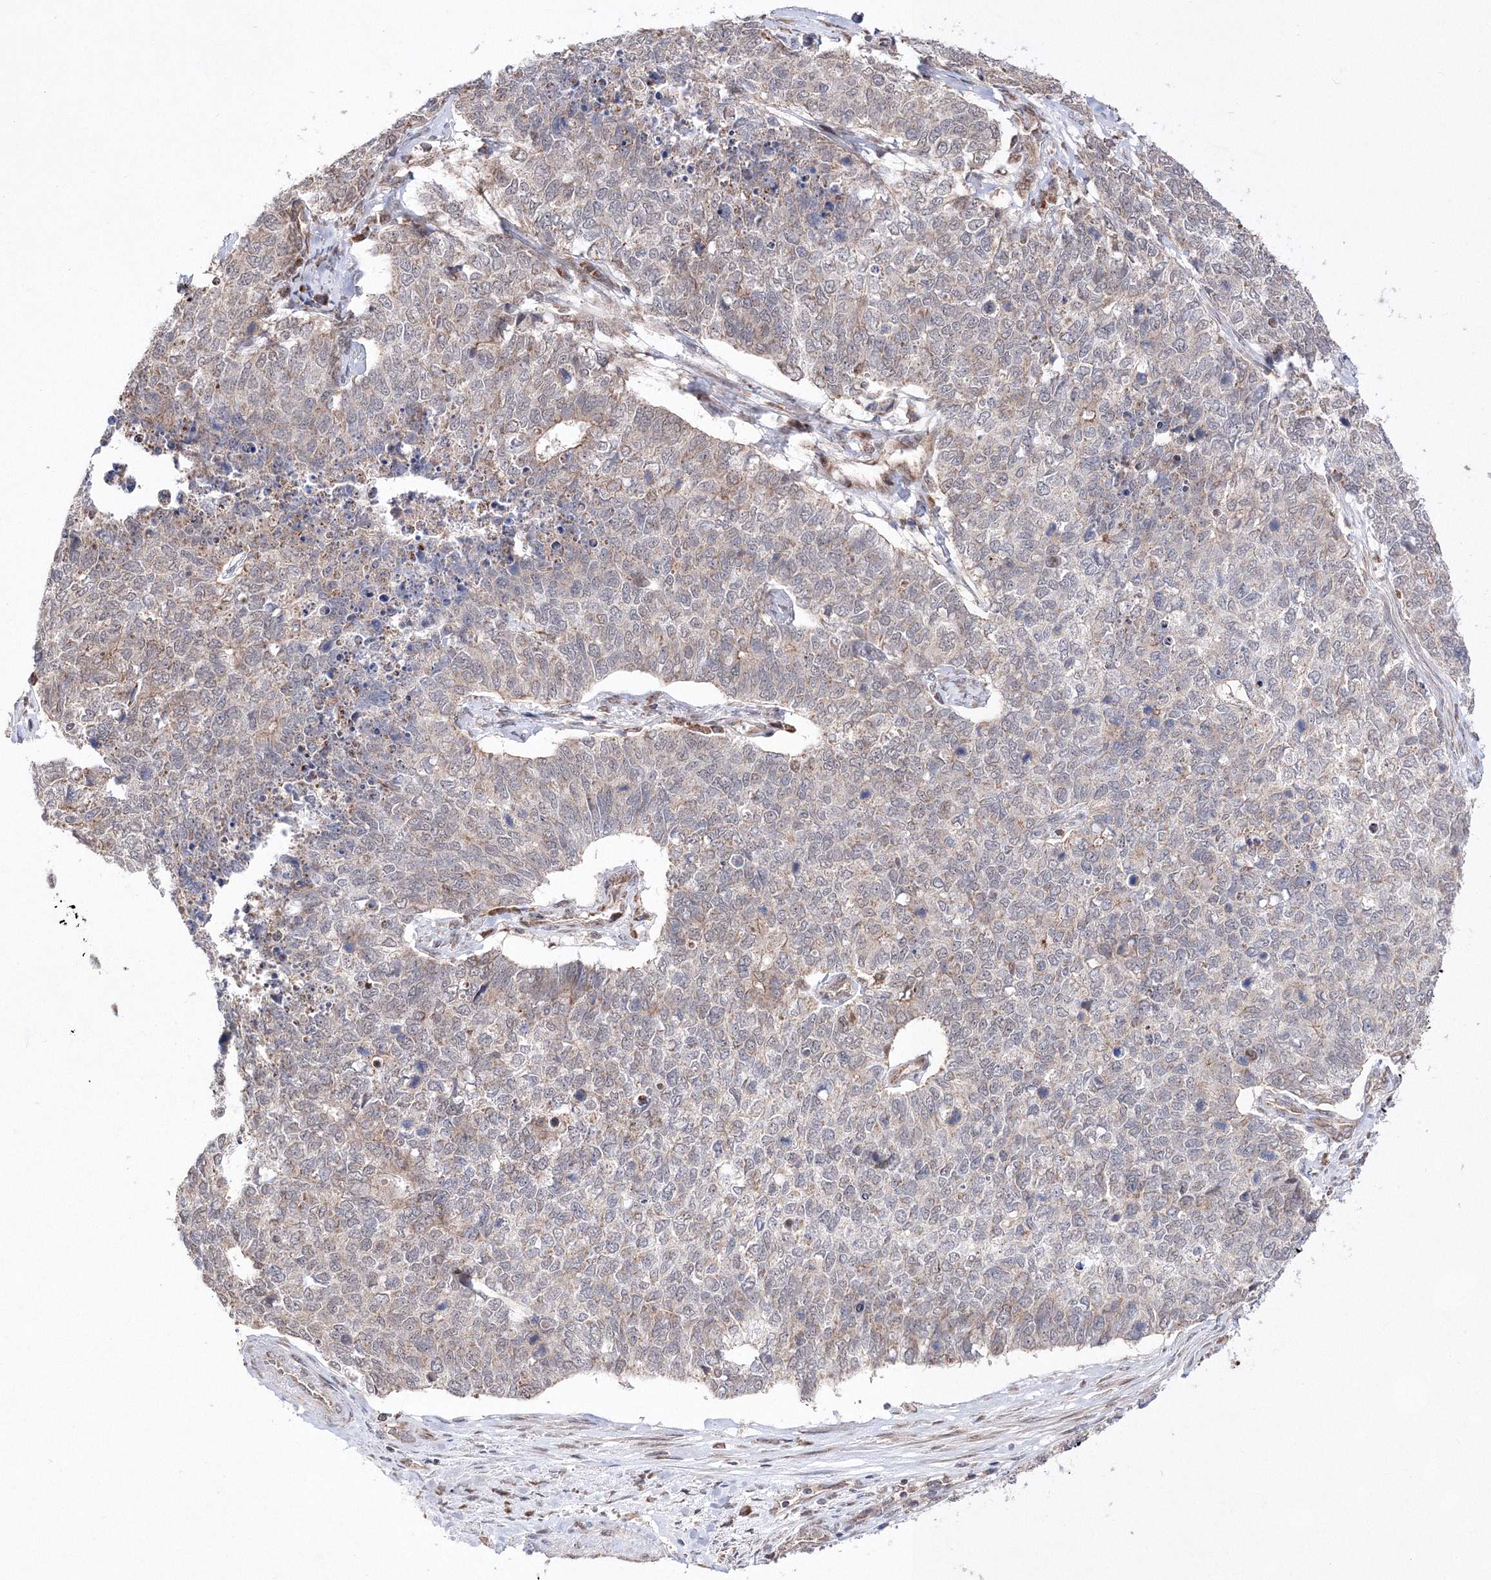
{"staining": {"intensity": "negative", "quantity": "none", "location": "none"}, "tissue": "cervical cancer", "cell_type": "Tumor cells", "image_type": "cancer", "snomed": [{"axis": "morphology", "description": "Squamous cell carcinoma, NOS"}, {"axis": "topography", "description": "Cervix"}], "caption": "Image shows no significant protein staining in tumor cells of cervical cancer (squamous cell carcinoma).", "gene": "DALRD3", "patient": {"sex": "female", "age": 63}}